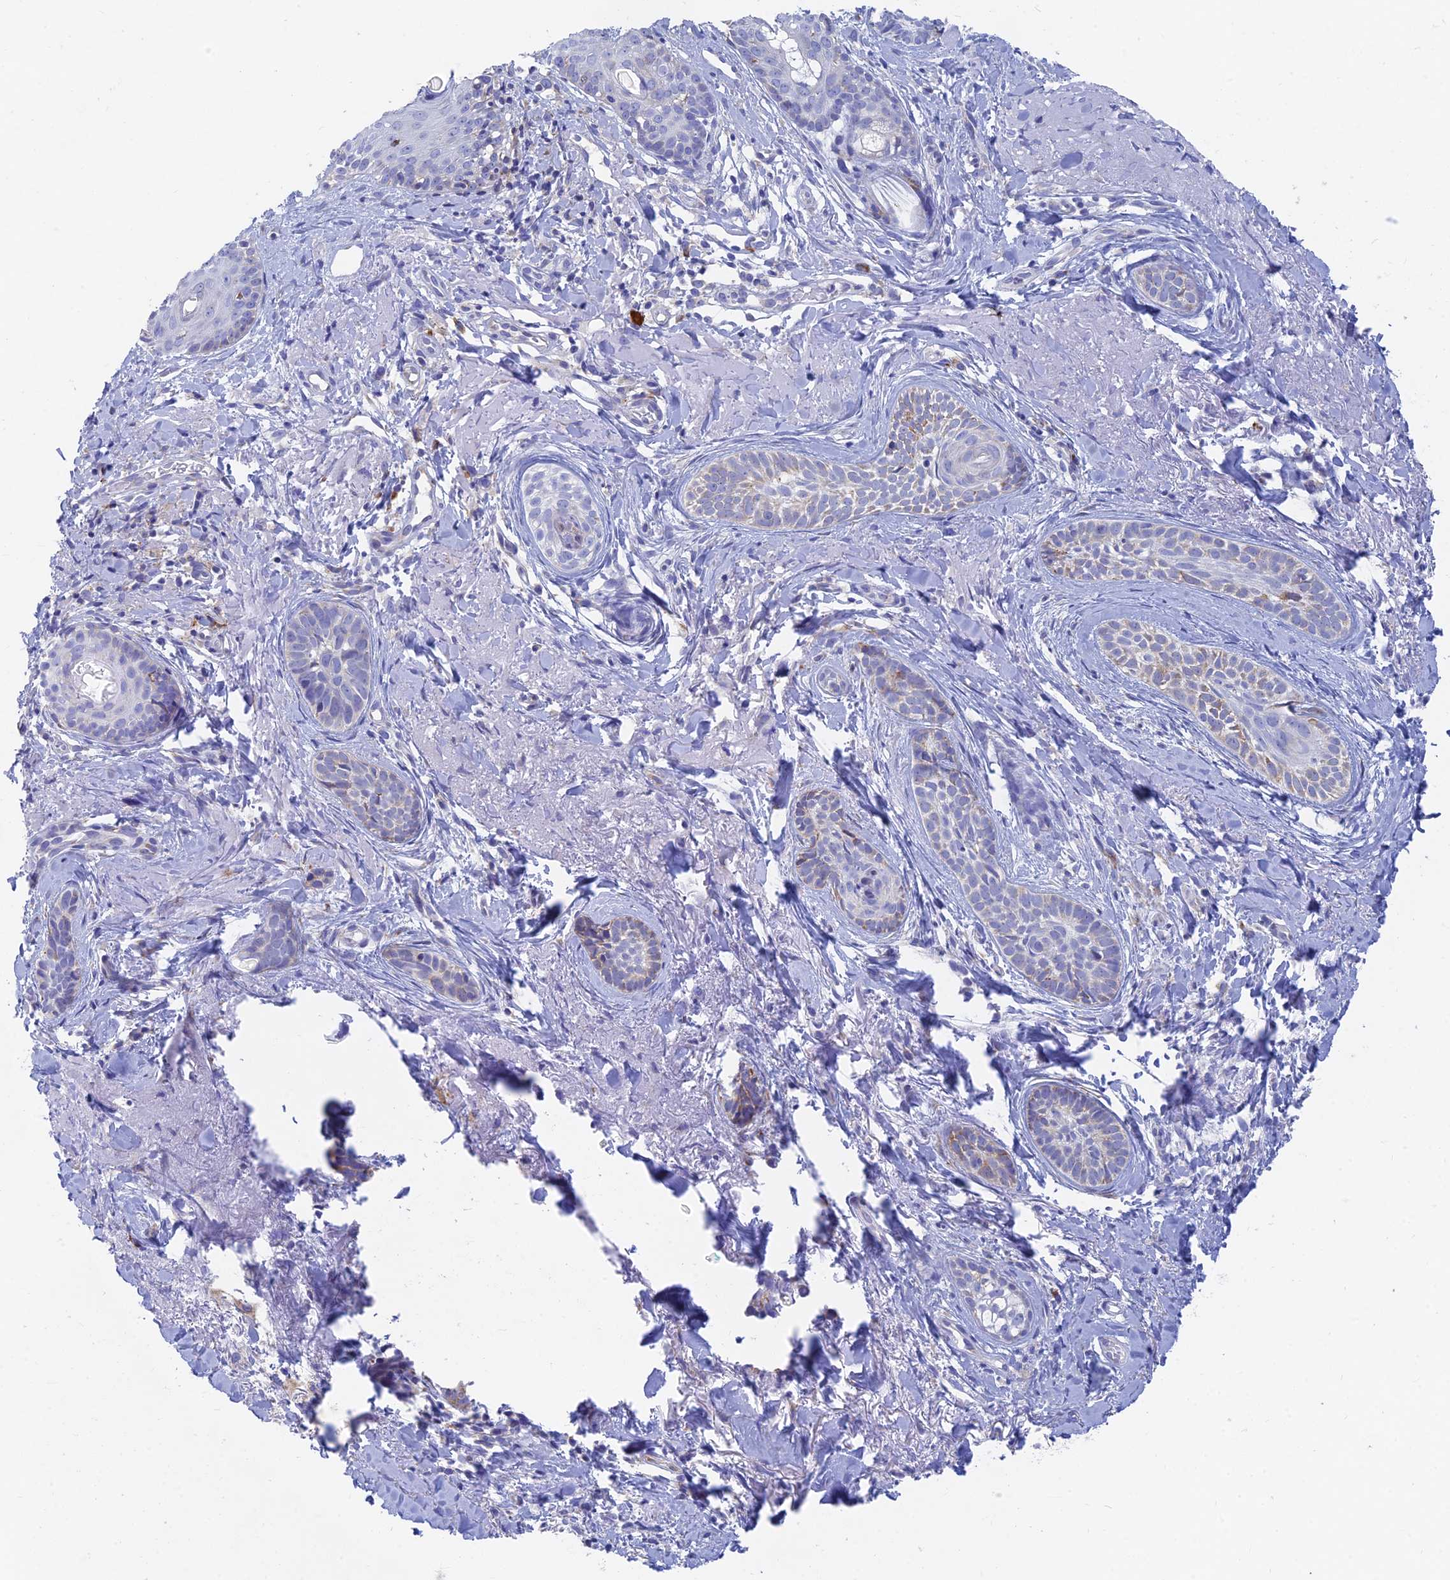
{"staining": {"intensity": "negative", "quantity": "none", "location": "none"}, "tissue": "skin cancer", "cell_type": "Tumor cells", "image_type": "cancer", "snomed": [{"axis": "morphology", "description": "Basal cell carcinoma"}, {"axis": "topography", "description": "Skin"}], "caption": "The immunohistochemistry micrograph has no significant expression in tumor cells of skin cancer tissue.", "gene": "WDR35", "patient": {"sex": "female", "age": 76}}